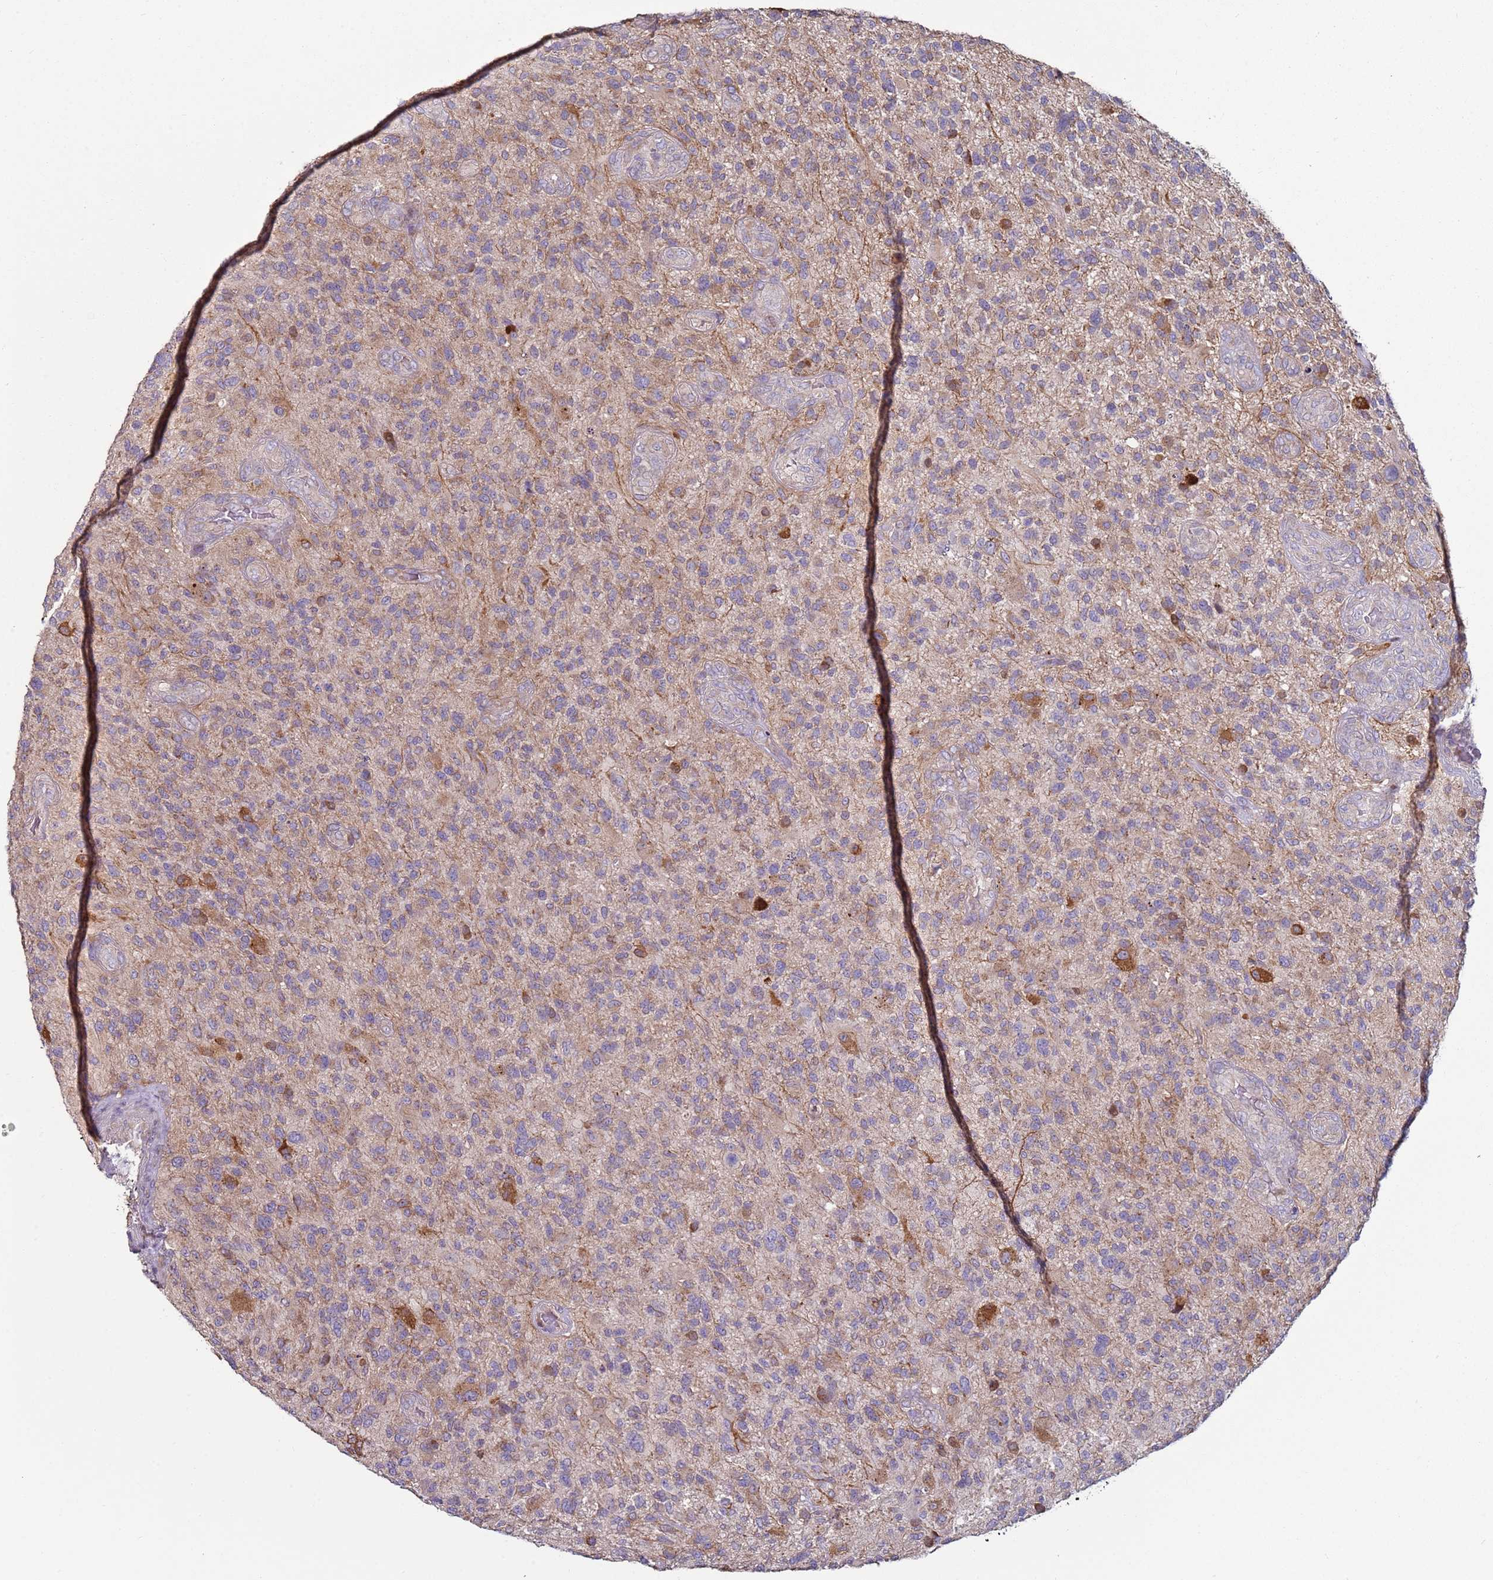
{"staining": {"intensity": "weak", "quantity": "<25%", "location": "cytoplasmic/membranous"}, "tissue": "glioma", "cell_type": "Tumor cells", "image_type": "cancer", "snomed": [{"axis": "morphology", "description": "Glioma, malignant, High grade"}, {"axis": "topography", "description": "Brain"}], "caption": "DAB immunohistochemical staining of human glioma exhibits no significant positivity in tumor cells.", "gene": "DIP2B", "patient": {"sex": "male", "age": 47}}